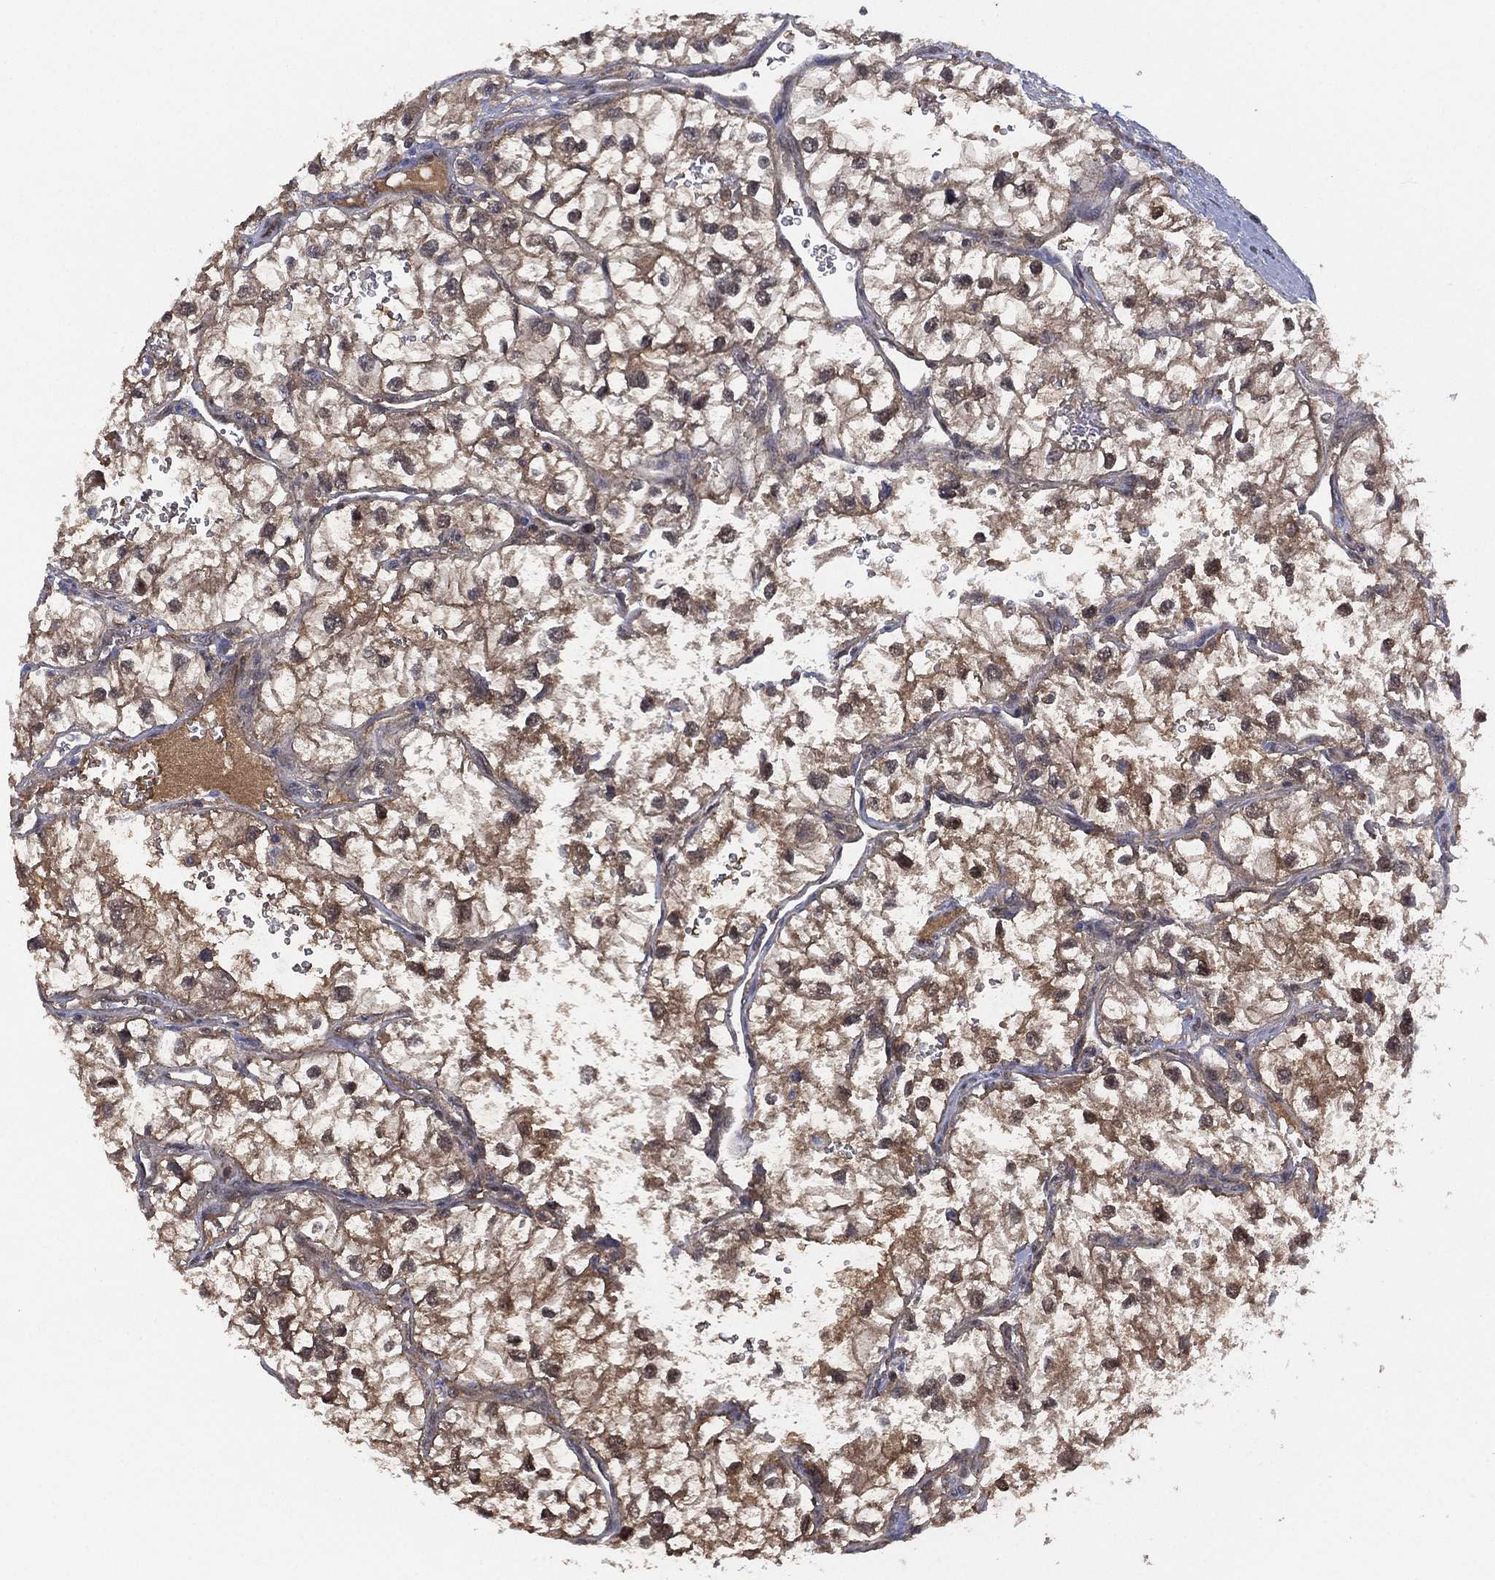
{"staining": {"intensity": "moderate", "quantity": ">75%", "location": "cytoplasmic/membranous,nuclear"}, "tissue": "renal cancer", "cell_type": "Tumor cells", "image_type": "cancer", "snomed": [{"axis": "morphology", "description": "Adenocarcinoma, NOS"}, {"axis": "topography", "description": "Kidney"}], "caption": "This histopathology image displays renal adenocarcinoma stained with IHC to label a protein in brown. The cytoplasmic/membranous and nuclear of tumor cells show moderate positivity for the protein. Nuclei are counter-stained blue.", "gene": "DDAH1", "patient": {"sex": "male", "age": 59}}